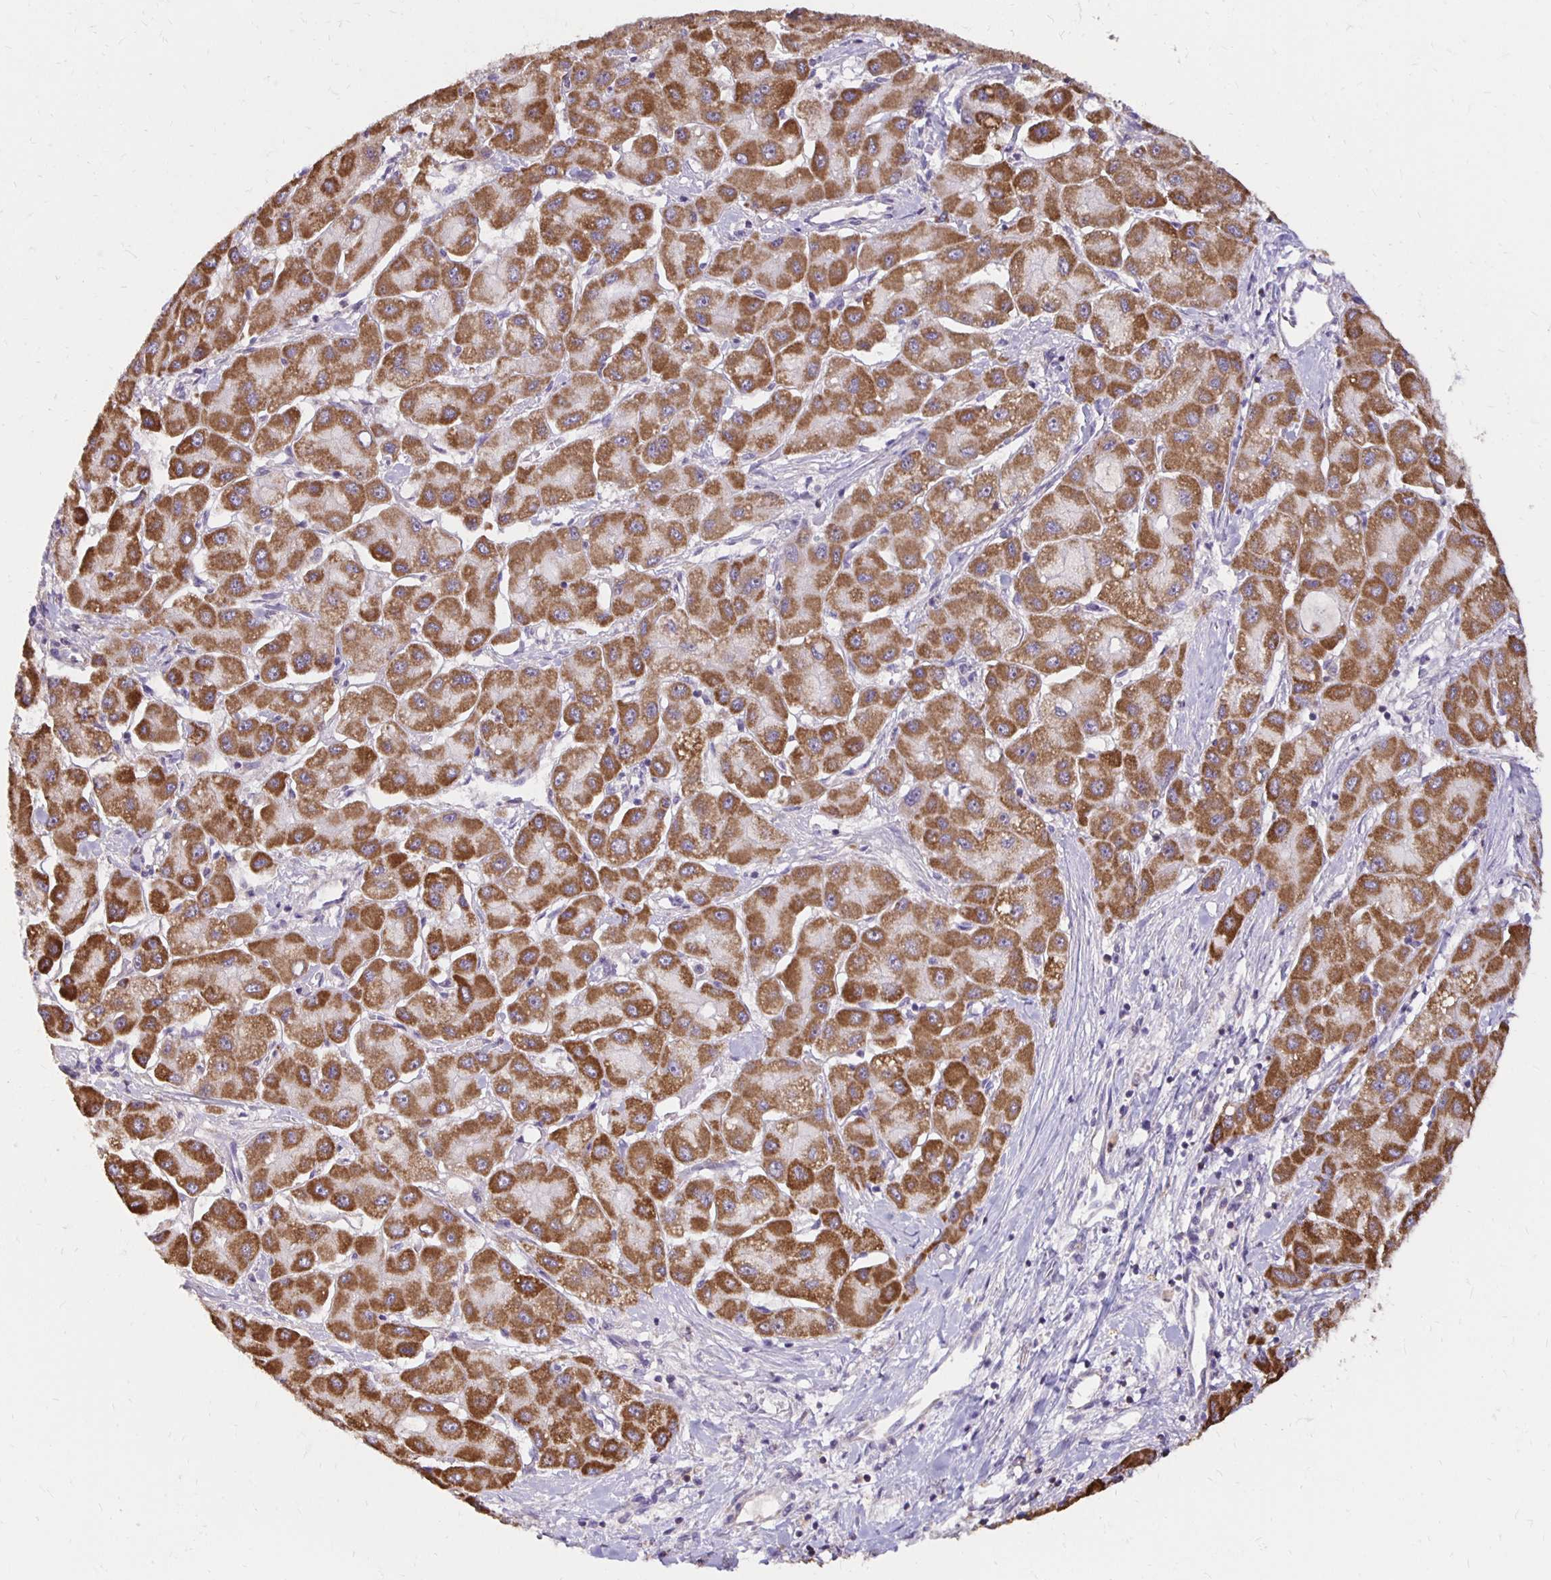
{"staining": {"intensity": "strong", "quantity": ">75%", "location": "cytoplasmic/membranous"}, "tissue": "liver cancer", "cell_type": "Tumor cells", "image_type": "cancer", "snomed": [{"axis": "morphology", "description": "Carcinoma, Hepatocellular, NOS"}, {"axis": "topography", "description": "Liver"}], "caption": "Human liver cancer (hepatocellular carcinoma) stained for a protein (brown) displays strong cytoplasmic/membranous positive staining in about >75% of tumor cells.", "gene": "IER3", "patient": {"sex": "male", "age": 40}}